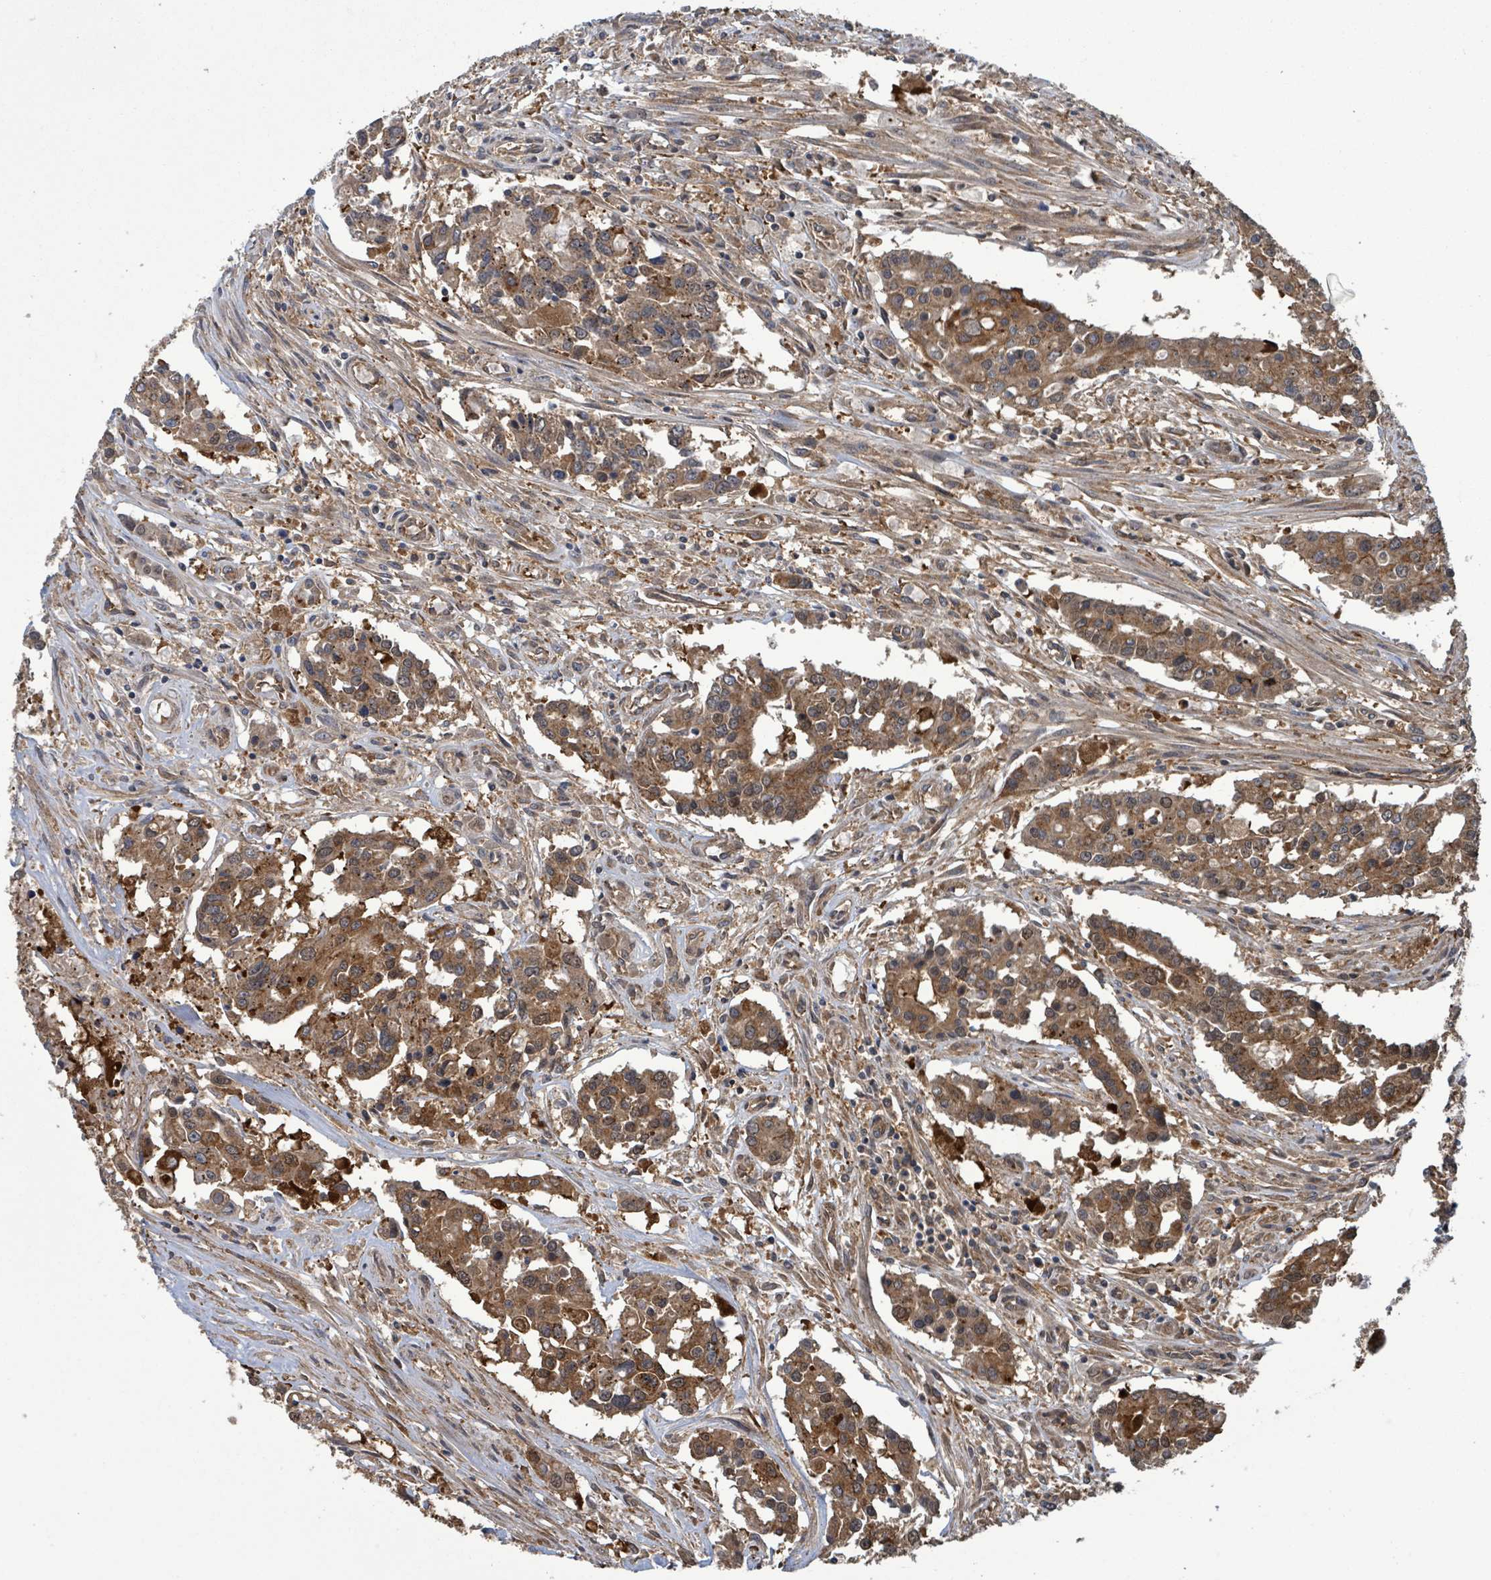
{"staining": {"intensity": "strong", "quantity": ">75%", "location": "cytoplasmic/membranous"}, "tissue": "colorectal cancer", "cell_type": "Tumor cells", "image_type": "cancer", "snomed": [{"axis": "morphology", "description": "Adenocarcinoma, NOS"}, {"axis": "topography", "description": "Colon"}], "caption": "Human colorectal cancer (adenocarcinoma) stained with a protein marker reveals strong staining in tumor cells.", "gene": "KLC1", "patient": {"sex": "male", "age": 77}}